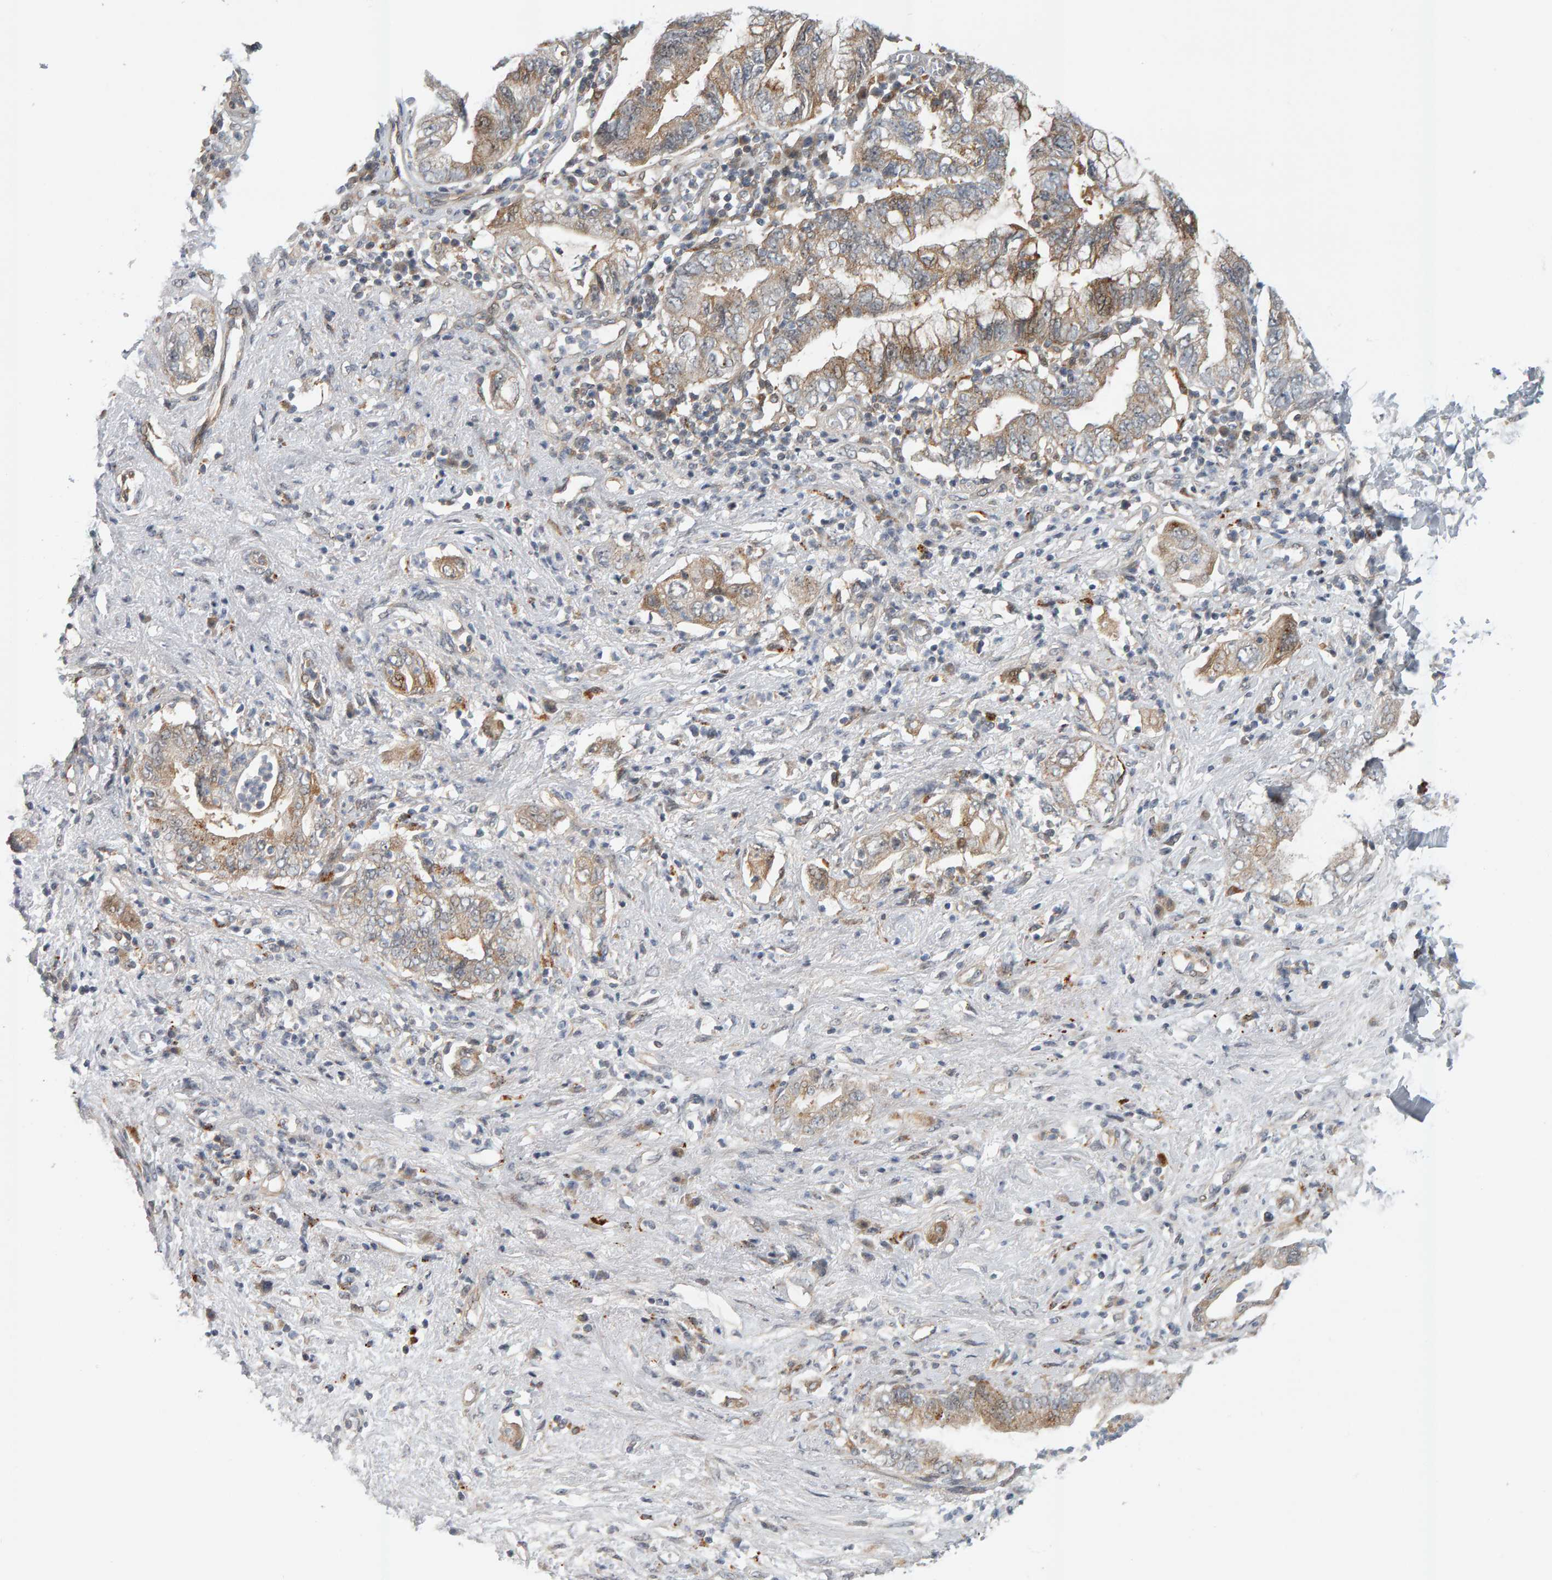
{"staining": {"intensity": "moderate", "quantity": ">75%", "location": "cytoplasmic/membranous"}, "tissue": "pancreatic cancer", "cell_type": "Tumor cells", "image_type": "cancer", "snomed": [{"axis": "morphology", "description": "Adenocarcinoma, NOS"}, {"axis": "topography", "description": "Pancreas"}], "caption": "IHC staining of adenocarcinoma (pancreatic), which exhibits medium levels of moderate cytoplasmic/membranous positivity in approximately >75% of tumor cells indicating moderate cytoplasmic/membranous protein staining. The staining was performed using DAB (3,3'-diaminobenzidine) (brown) for protein detection and nuclei were counterstained in hematoxylin (blue).", "gene": "ZNF160", "patient": {"sex": "female", "age": 73}}